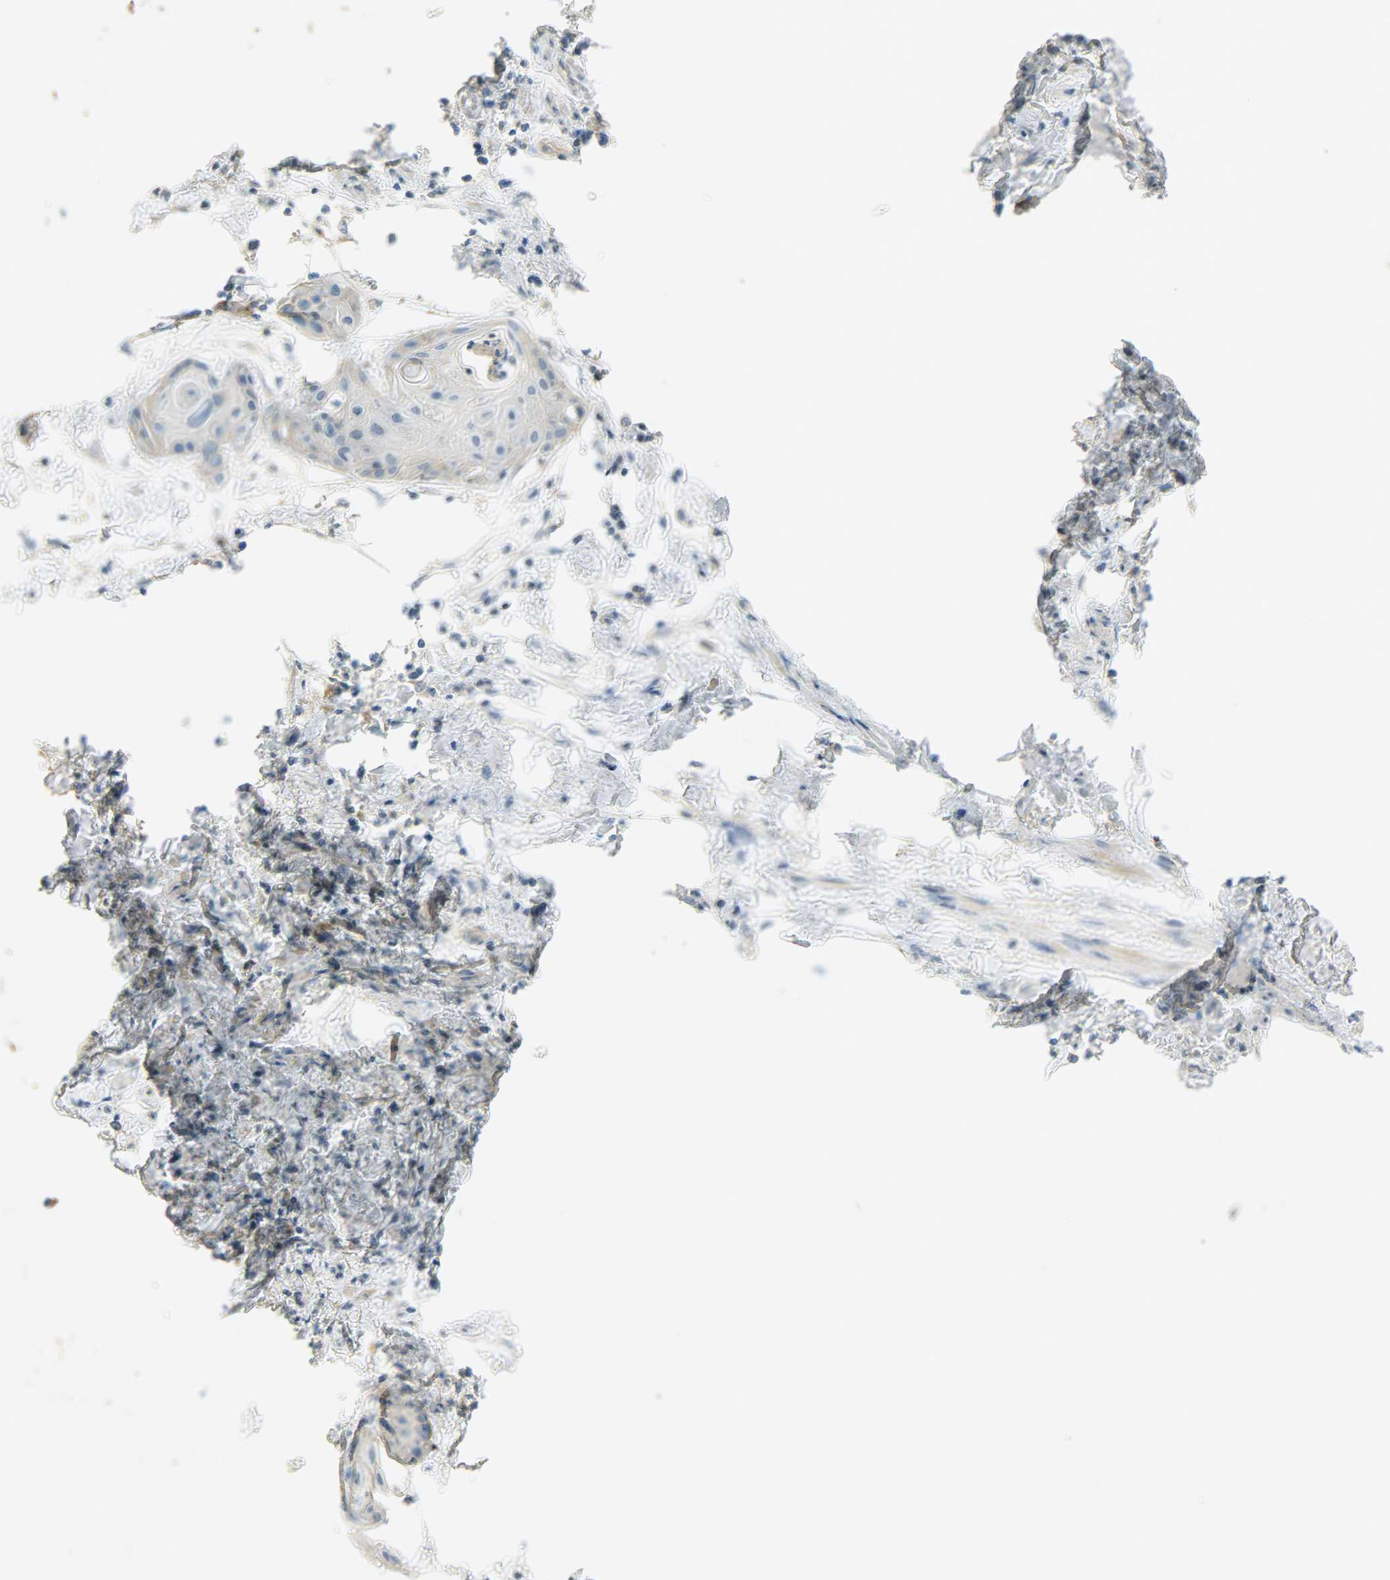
{"staining": {"intensity": "moderate", "quantity": "<25%", "location": "cytoplasmic/membranous"}, "tissue": "cervical cancer", "cell_type": "Tumor cells", "image_type": "cancer", "snomed": [{"axis": "morphology", "description": "Squamous cell carcinoma, NOS"}, {"axis": "topography", "description": "Cervix"}], "caption": "A photomicrograph of human cervical squamous cell carcinoma stained for a protein displays moderate cytoplasmic/membranous brown staining in tumor cells. (DAB IHC, brown staining for protein, blue staining for nuclei).", "gene": "DSG2", "patient": {"sex": "female", "age": 57}}